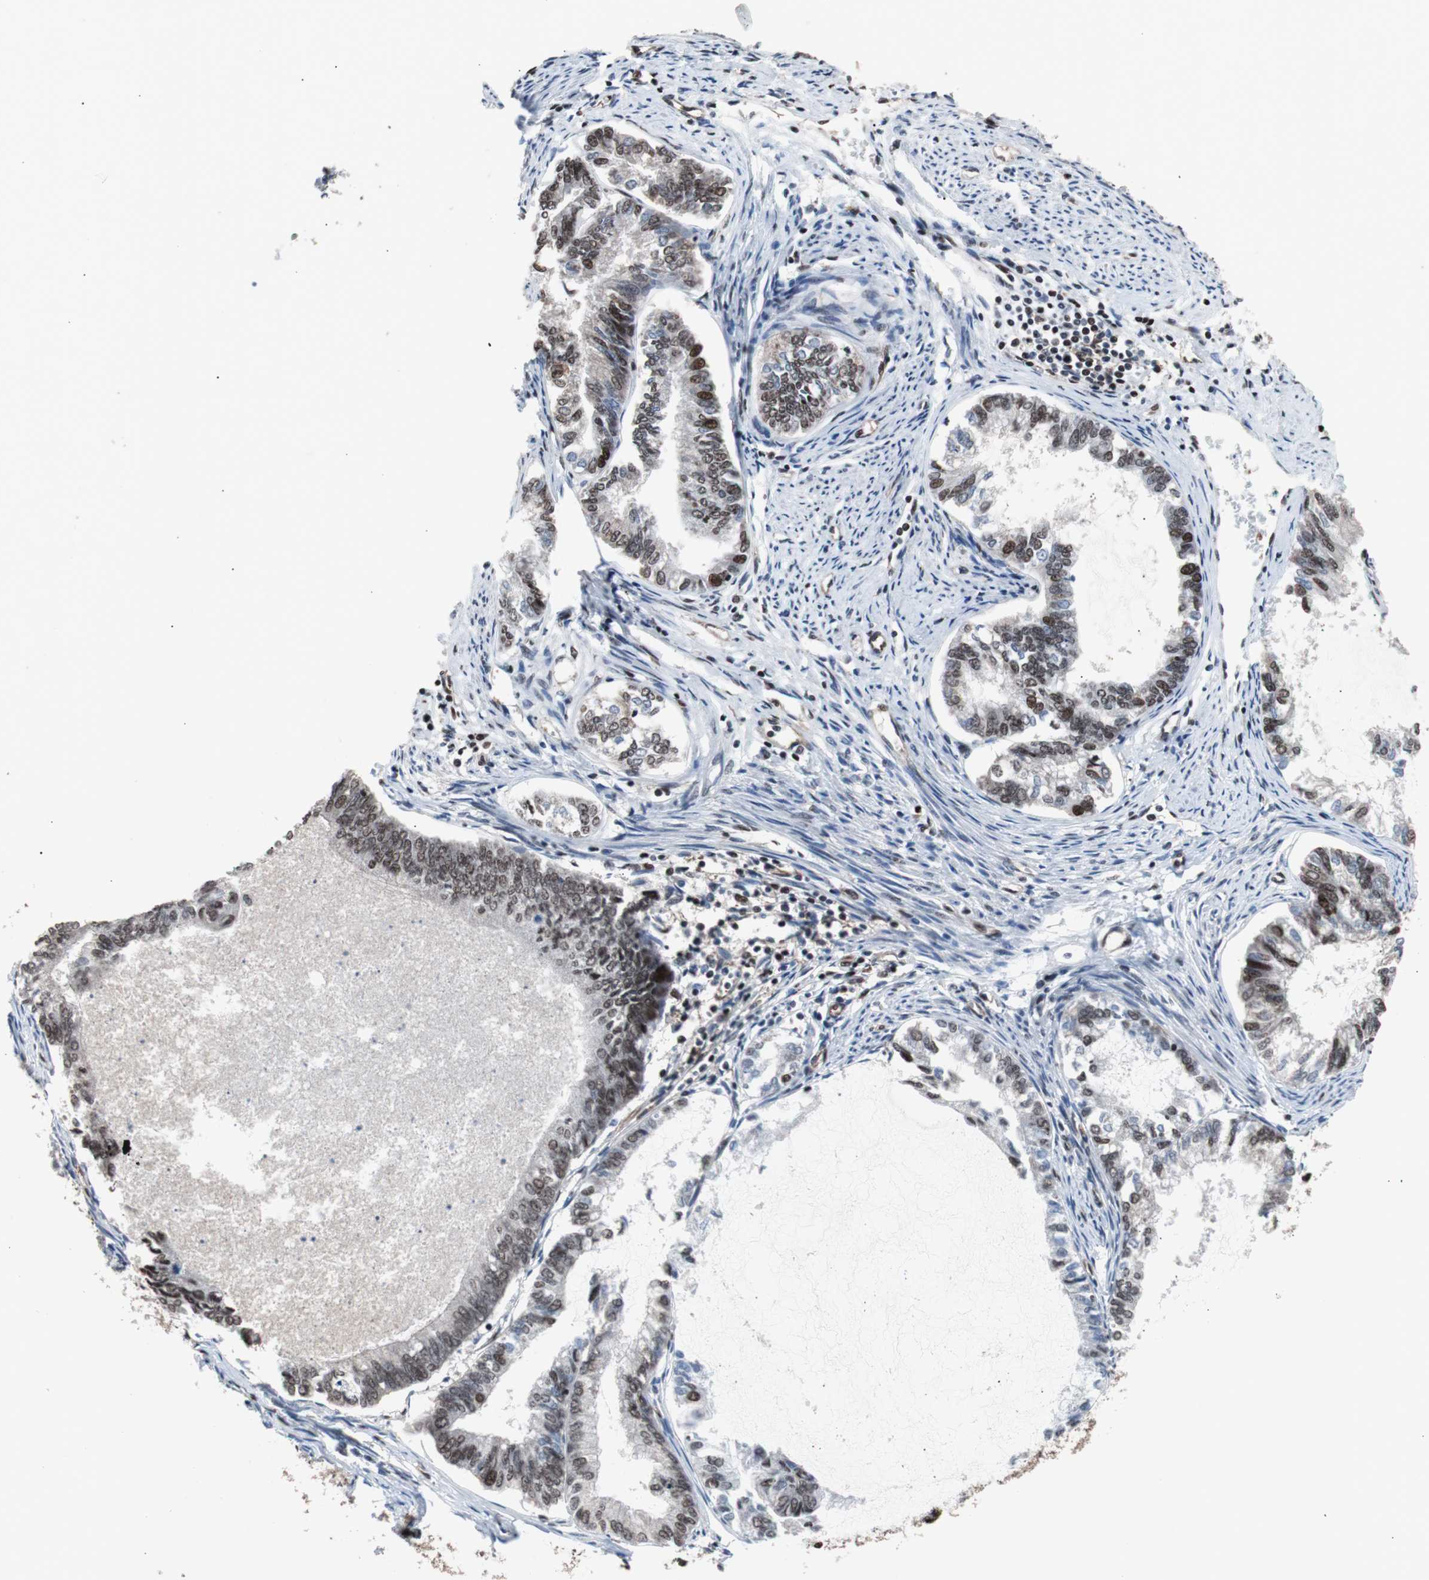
{"staining": {"intensity": "moderate", "quantity": "25%-75%", "location": "nuclear"}, "tissue": "endometrial cancer", "cell_type": "Tumor cells", "image_type": "cancer", "snomed": [{"axis": "morphology", "description": "Adenocarcinoma, NOS"}, {"axis": "topography", "description": "Endometrium"}], "caption": "The image demonstrates immunohistochemical staining of endometrial cancer. There is moderate nuclear staining is appreciated in about 25%-75% of tumor cells.", "gene": "POGZ", "patient": {"sex": "female", "age": 86}}